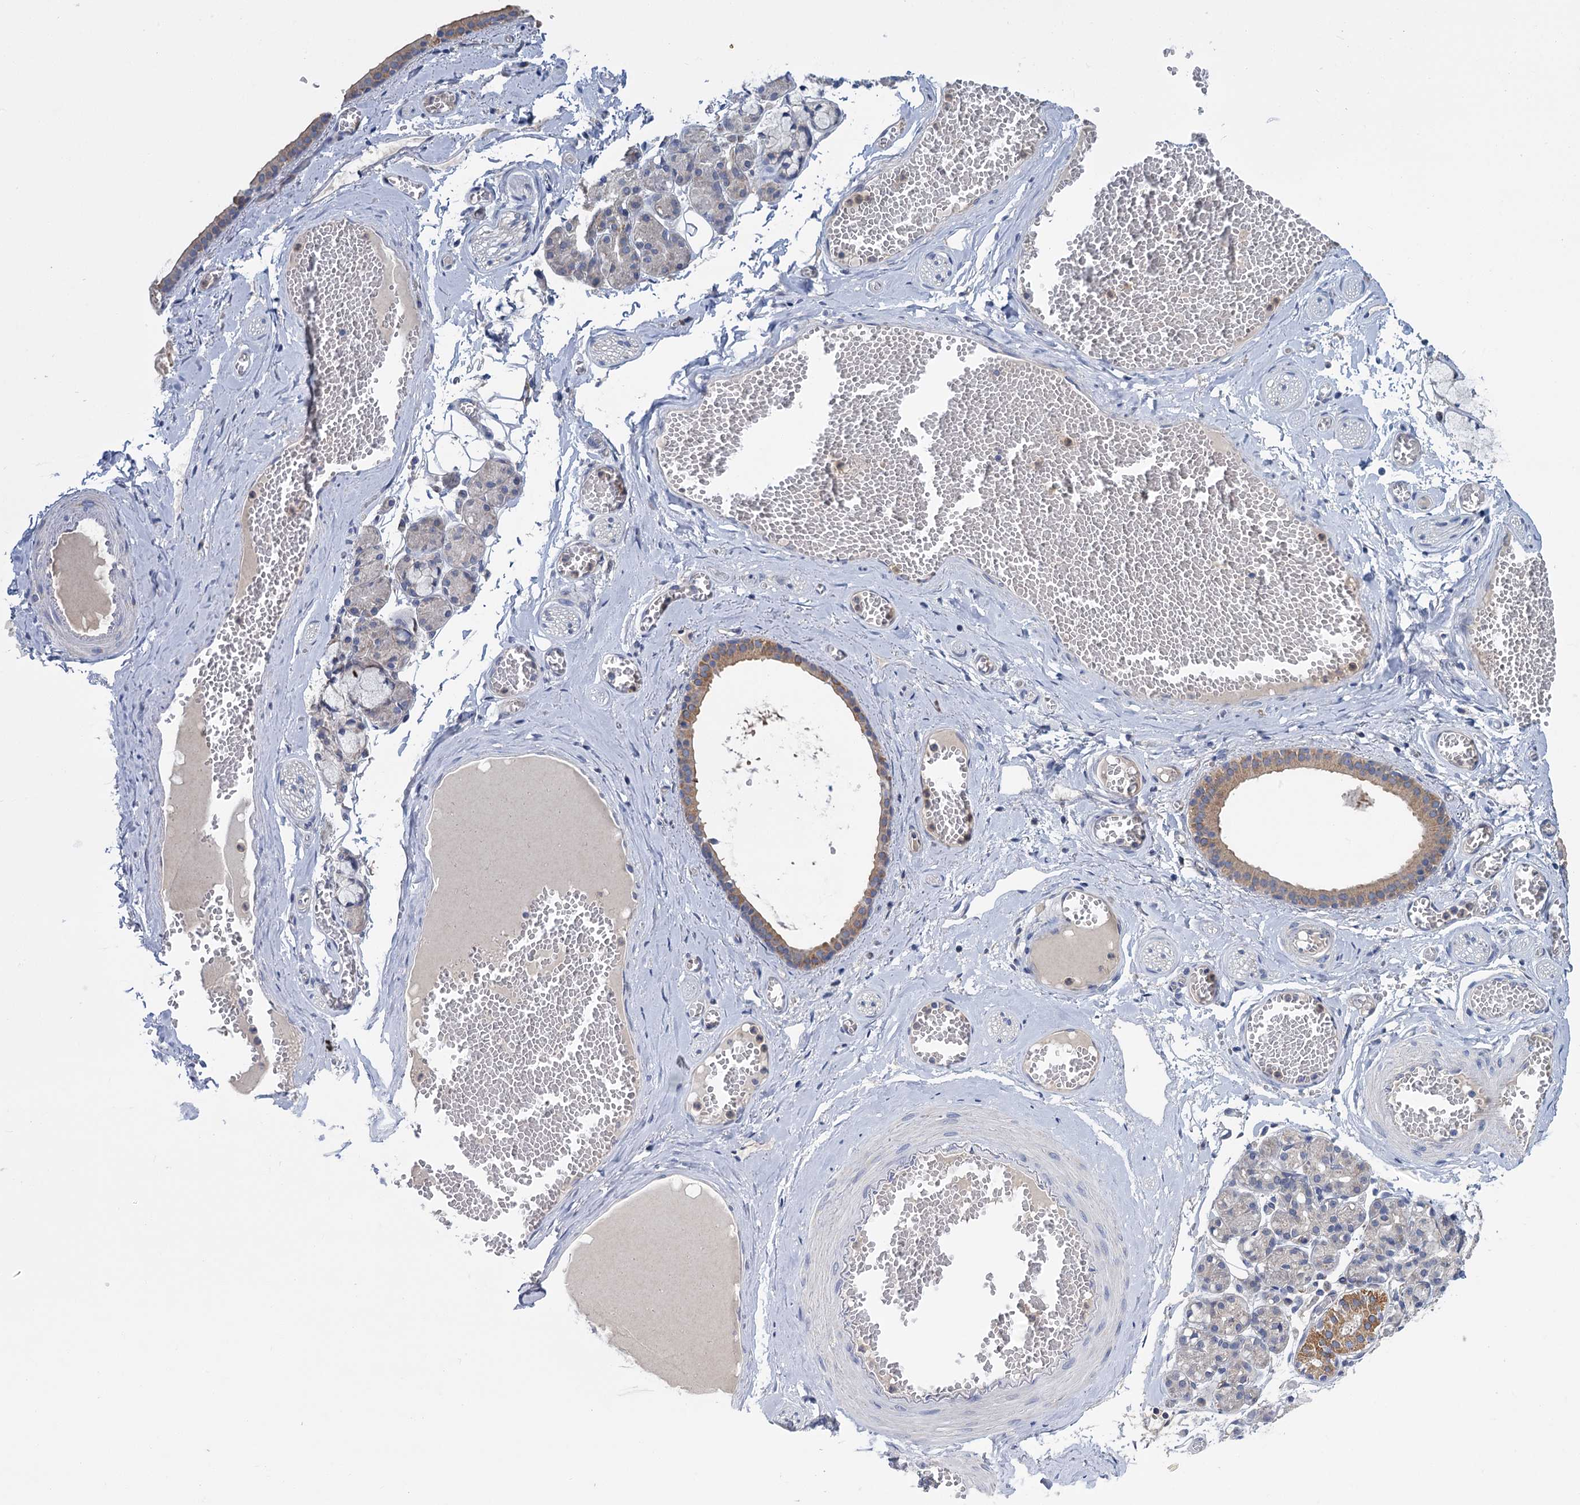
{"staining": {"intensity": "moderate", "quantity": "<25%", "location": "cytoplasmic/membranous"}, "tissue": "salivary gland", "cell_type": "Glandular cells", "image_type": "normal", "snomed": [{"axis": "morphology", "description": "Normal tissue, NOS"}, {"axis": "topography", "description": "Salivary gland"}], "caption": "Immunohistochemistry (IHC) image of normal salivary gland stained for a protein (brown), which displays low levels of moderate cytoplasmic/membranous expression in approximately <25% of glandular cells.", "gene": "DYNC2H1", "patient": {"sex": "male", "age": 63}}